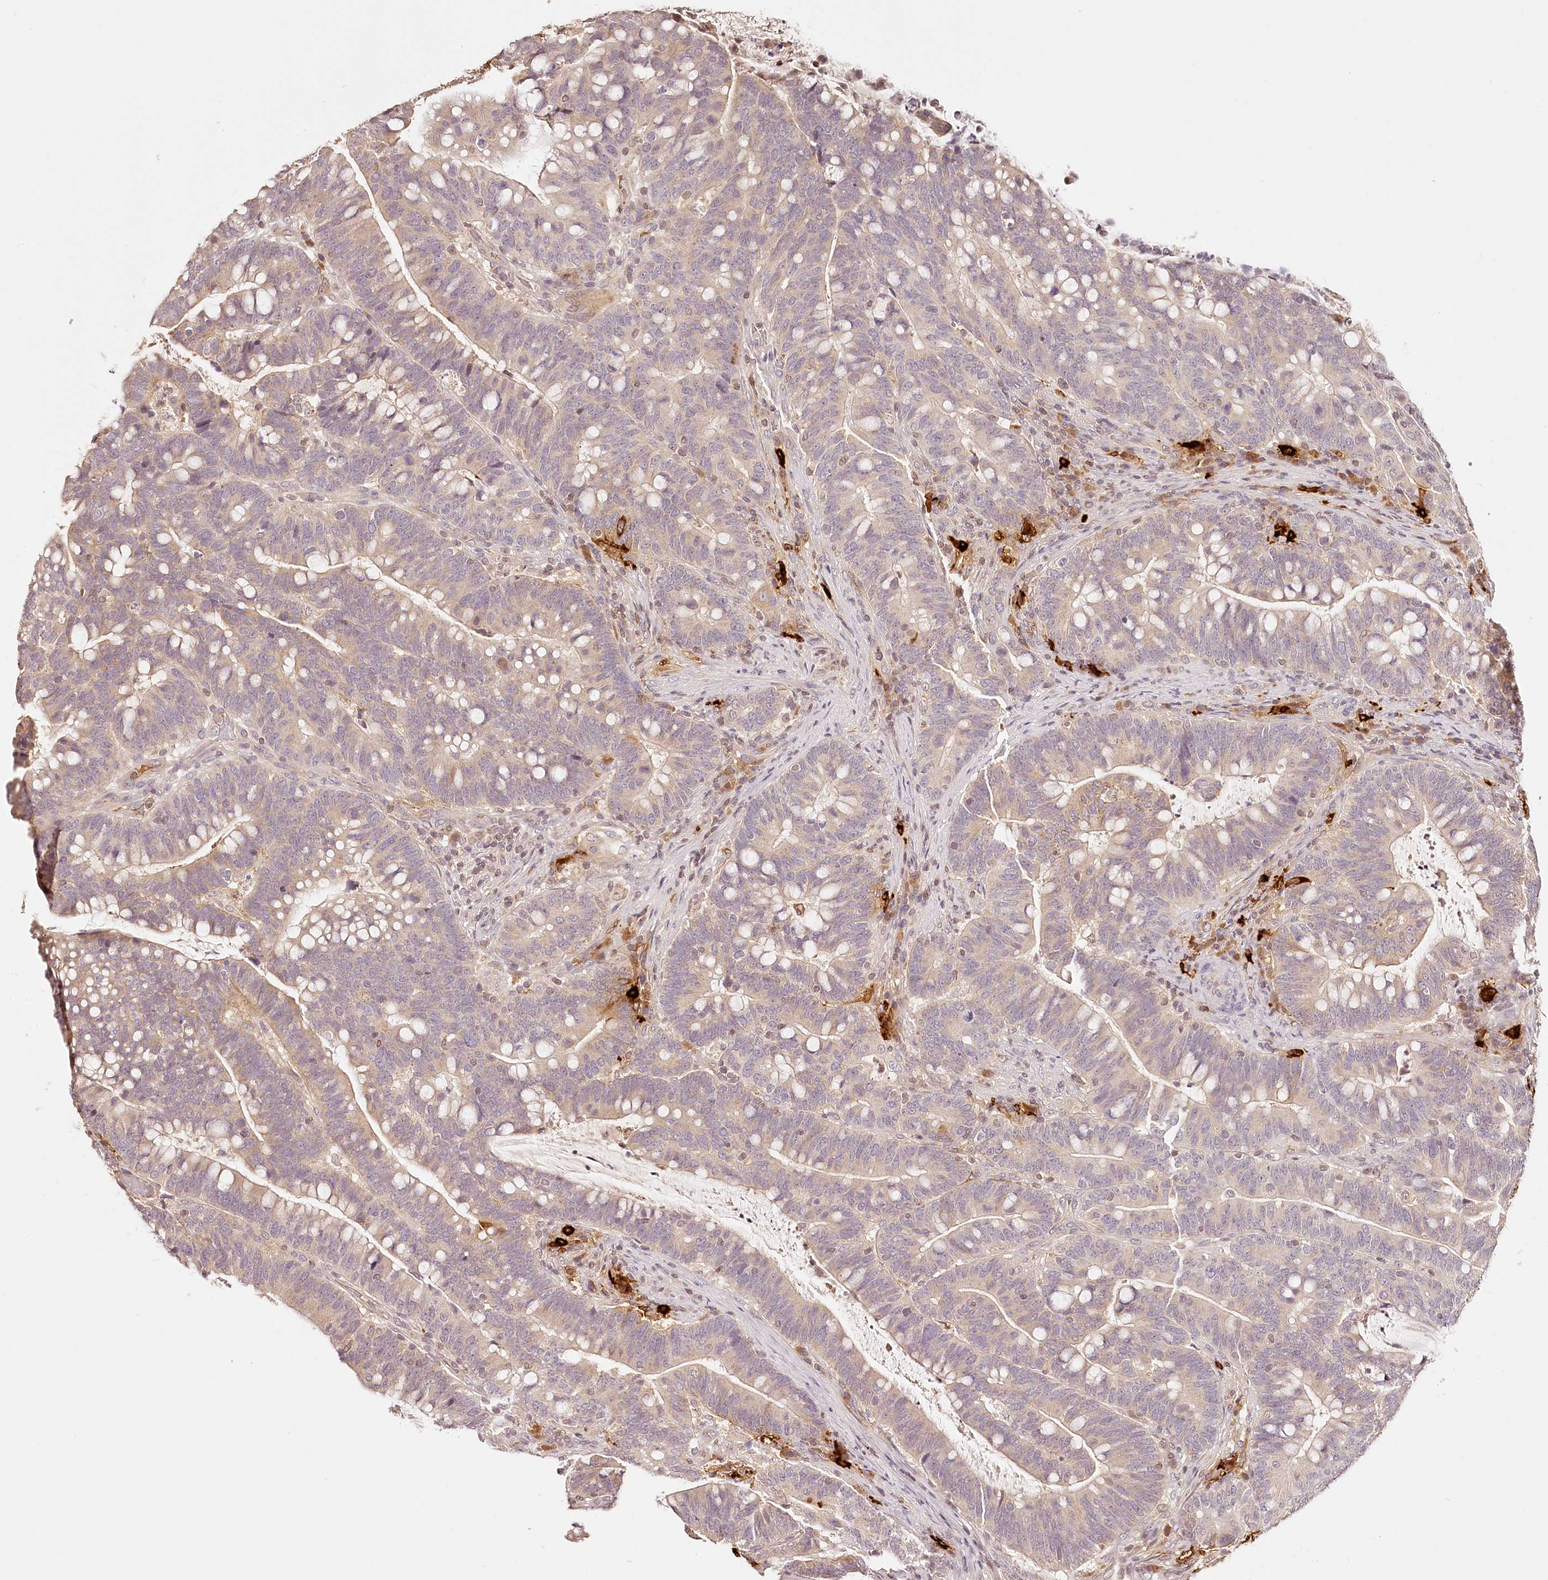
{"staining": {"intensity": "weak", "quantity": "<25%", "location": "cytoplasmic/membranous"}, "tissue": "colorectal cancer", "cell_type": "Tumor cells", "image_type": "cancer", "snomed": [{"axis": "morphology", "description": "Adenocarcinoma, NOS"}, {"axis": "topography", "description": "Colon"}], "caption": "Protein analysis of adenocarcinoma (colorectal) exhibits no significant positivity in tumor cells.", "gene": "SYNGR1", "patient": {"sex": "female", "age": 66}}